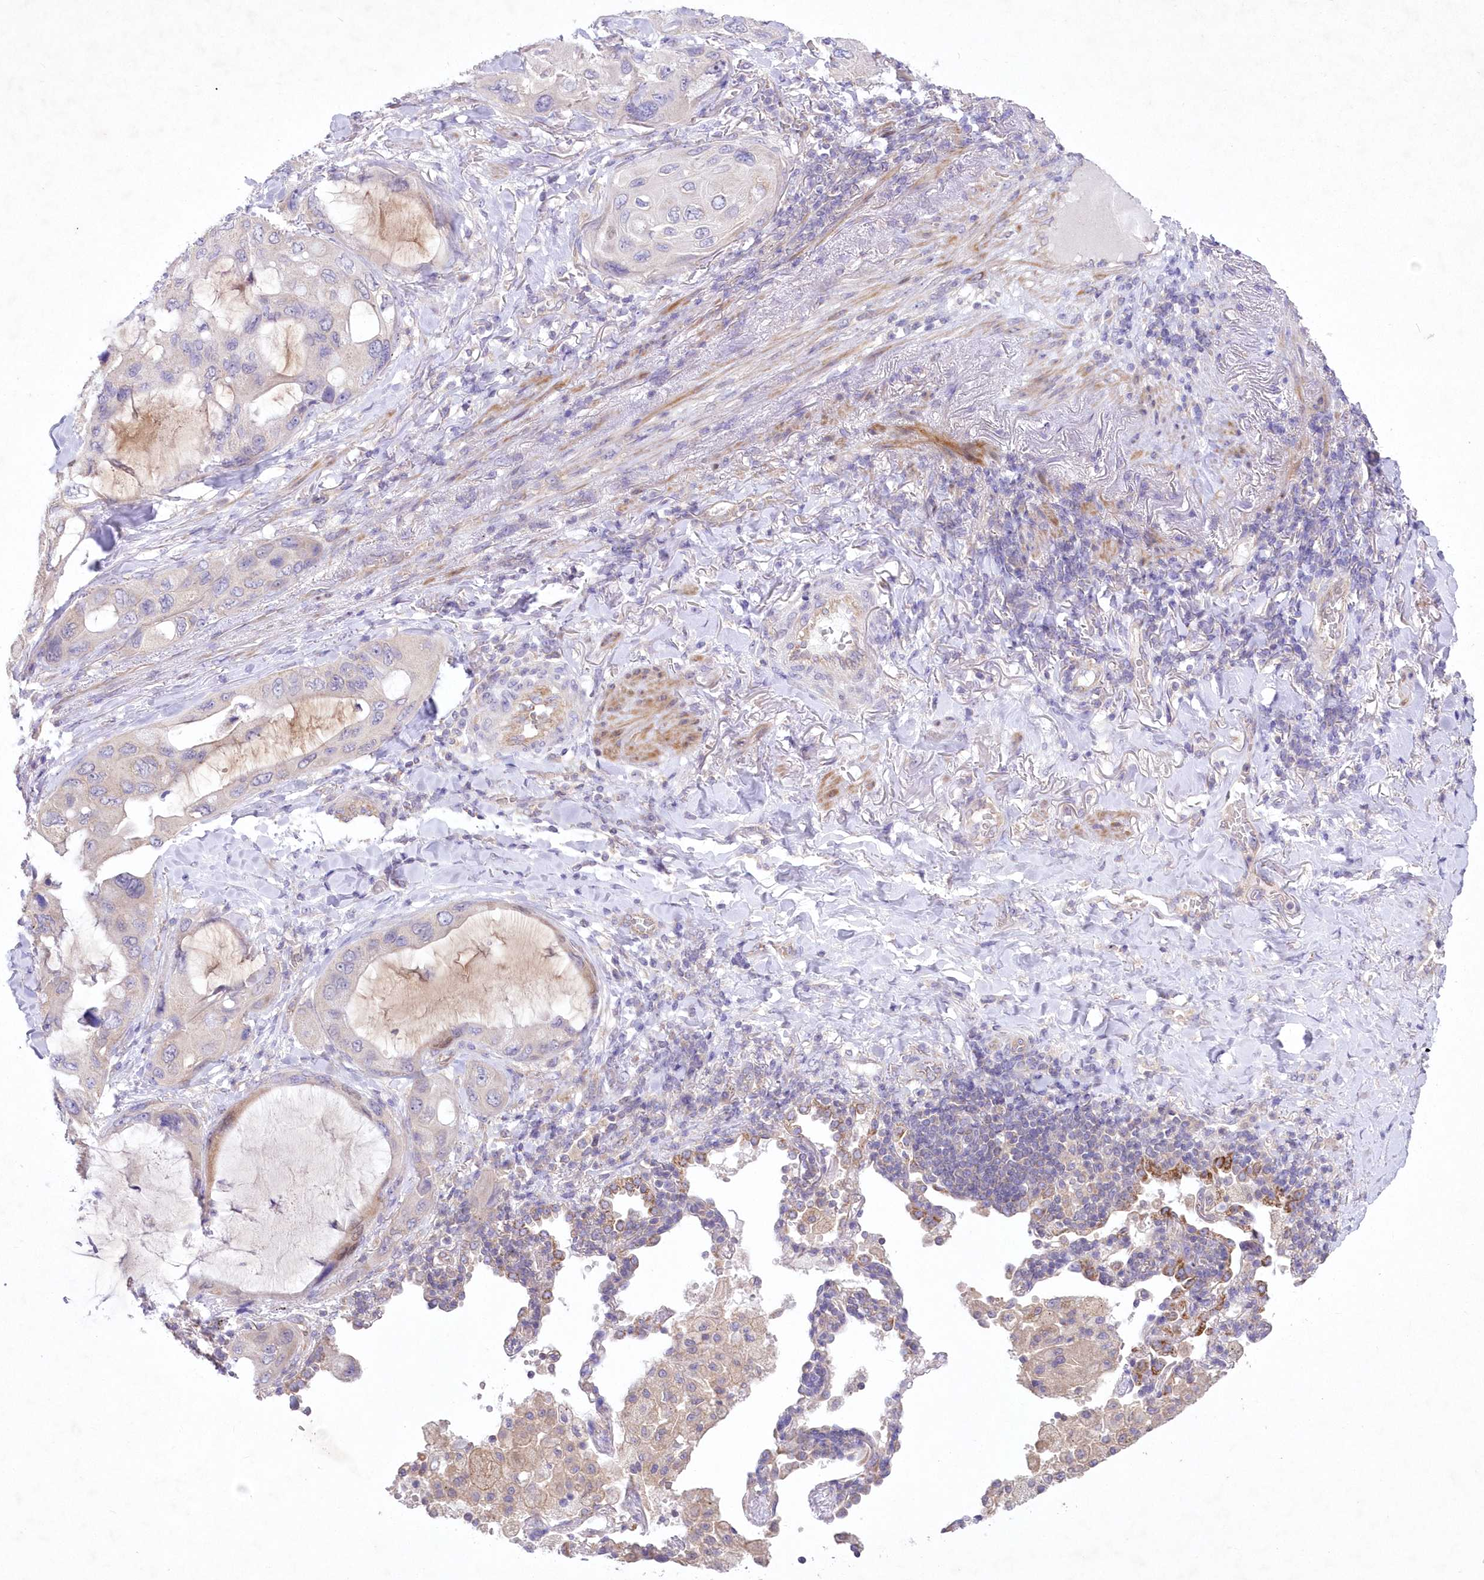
{"staining": {"intensity": "weak", "quantity": "<25%", "location": "cytoplasmic/membranous"}, "tissue": "lung cancer", "cell_type": "Tumor cells", "image_type": "cancer", "snomed": [{"axis": "morphology", "description": "Squamous cell carcinoma, NOS"}, {"axis": "topography", "description": "Lung"}], "caption": "The histopathology image exhibits no significant expression in tumor cells of lung squamous cell carcinoma. (DAB (3,3'-diaminobenzidine) immunohistochemistry (IHC), high magnification).", "gene": "ITSN2", "patient": {"sex": "female", "age": 73}}